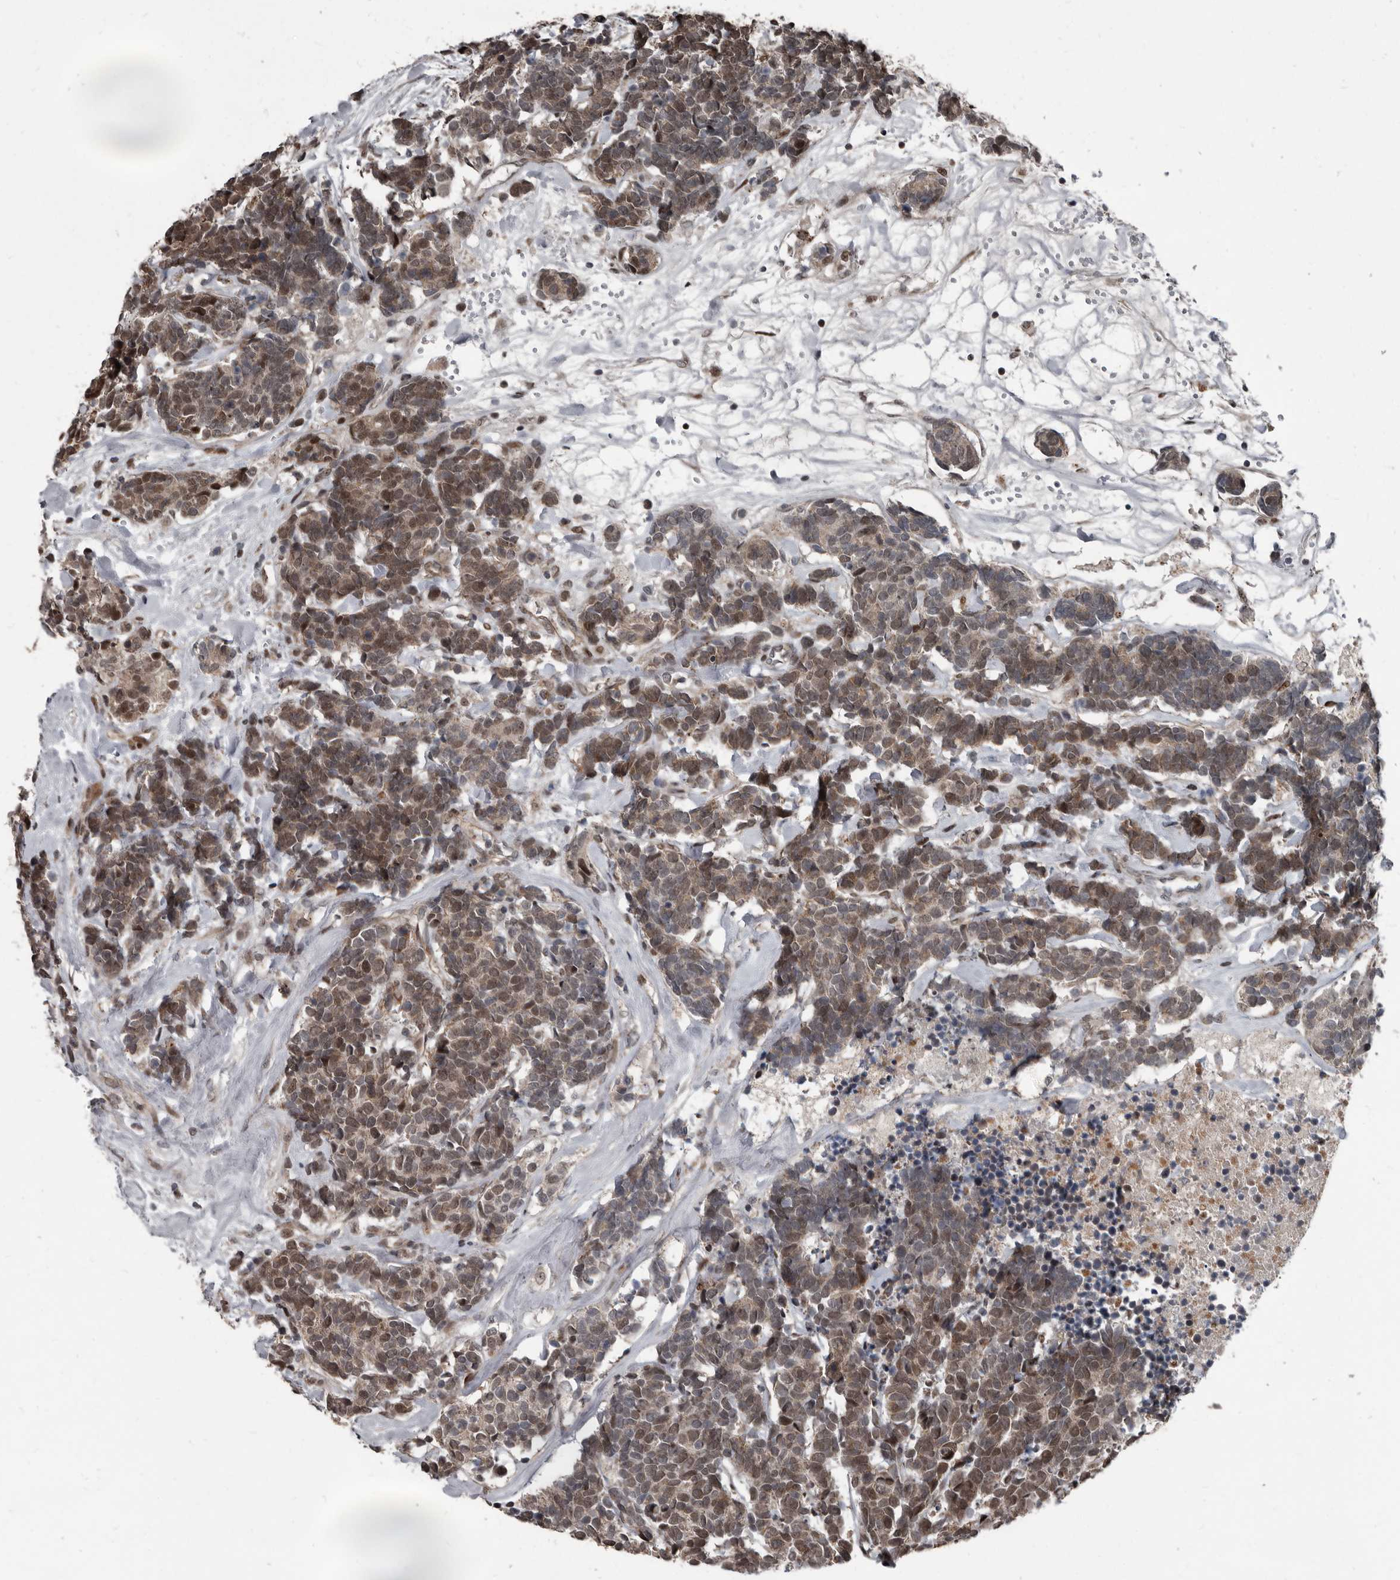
{"staining": {"intensity": "moderate", "quantity": ">75%", "location": "nuclear"}, "tissue": "carcinoid", "cell_type": "Tumor cells", "image_type": "cancer", "snomed": [{"axis": "morphology", "description": "Carcinoma, NOS"}, {"axis": "morphology", "description": "Carcinoid, malignant, NOS"}, {"axis": "topography", "description": "Urinary bladder"}], "caption": "A high-resolution image shows immunohistochemistry (IHC) staining of carcinoma, which shows moderate nuclear positivity in about >75% of tumor cells. The staining was performed using DAB (3,3'-diaminobenzidine) to visualize the protein expression in brown, while the nuclei were stained in blue with hematoxylin (Magnification: 20x).", "gene": "CHD1L", "patient": {"sex": "male", "age": 57}}